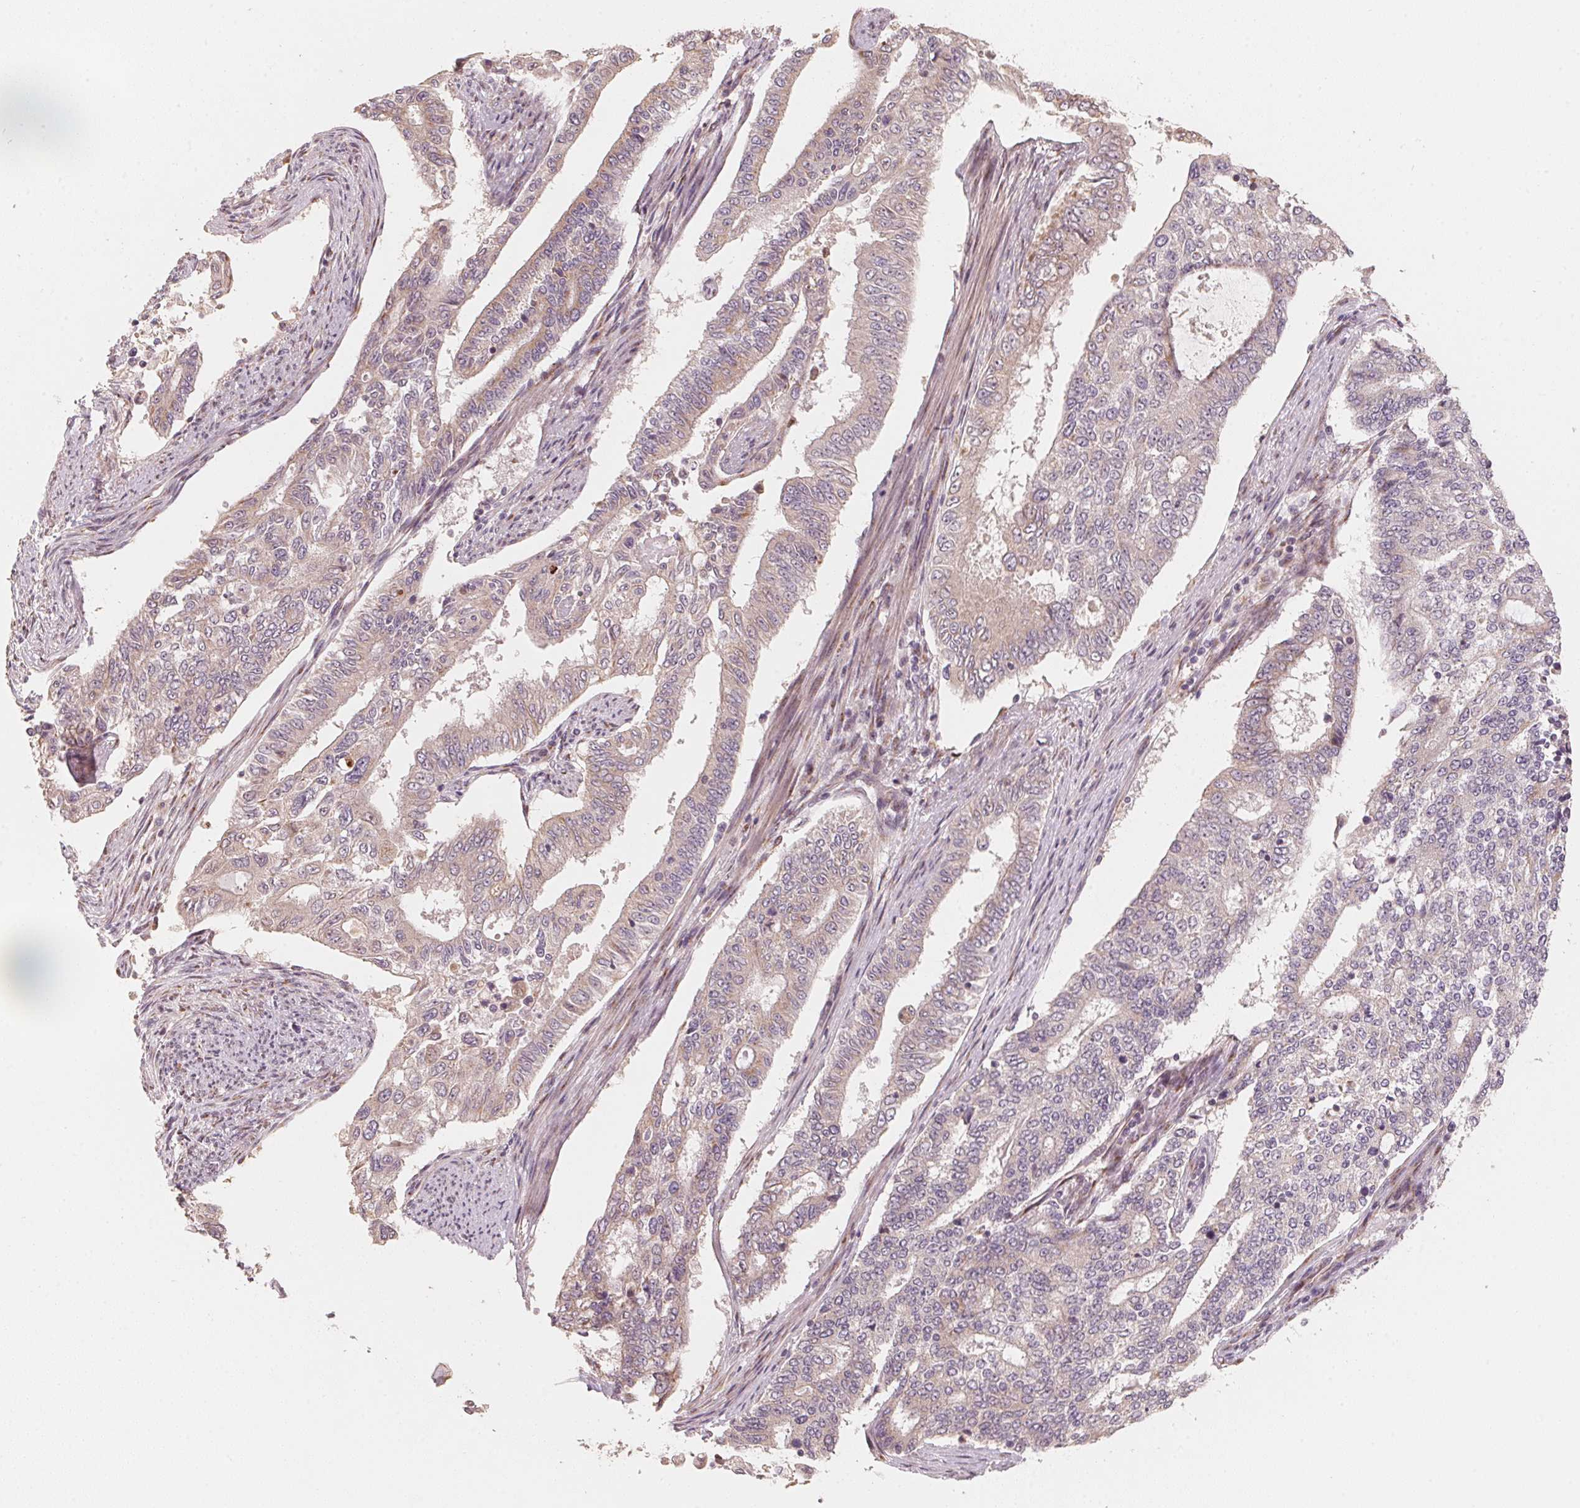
{"staining": {"intensity": "weak", "quantity": "25%-75%", "location": "cytoplasmic/membranous"}, "tissue": "endometrial cancer", "cell_type": "Tumor cells", "image_type": "cancer", "snomed": [{"axis": "morphology", "description": "Adenocarcinoma, NOS"}, {"axis": "topography", "description": "Uterus"}], "caption": "The image demonstrates immunohistochemical staining of endometrial cancer. There is weak cytoplasmic/membranous staining is appreciated in approximately 25%-75% of tumor cells.", "gene": "TSPAN12", "patient": {"sex": "female", "age": 59}}